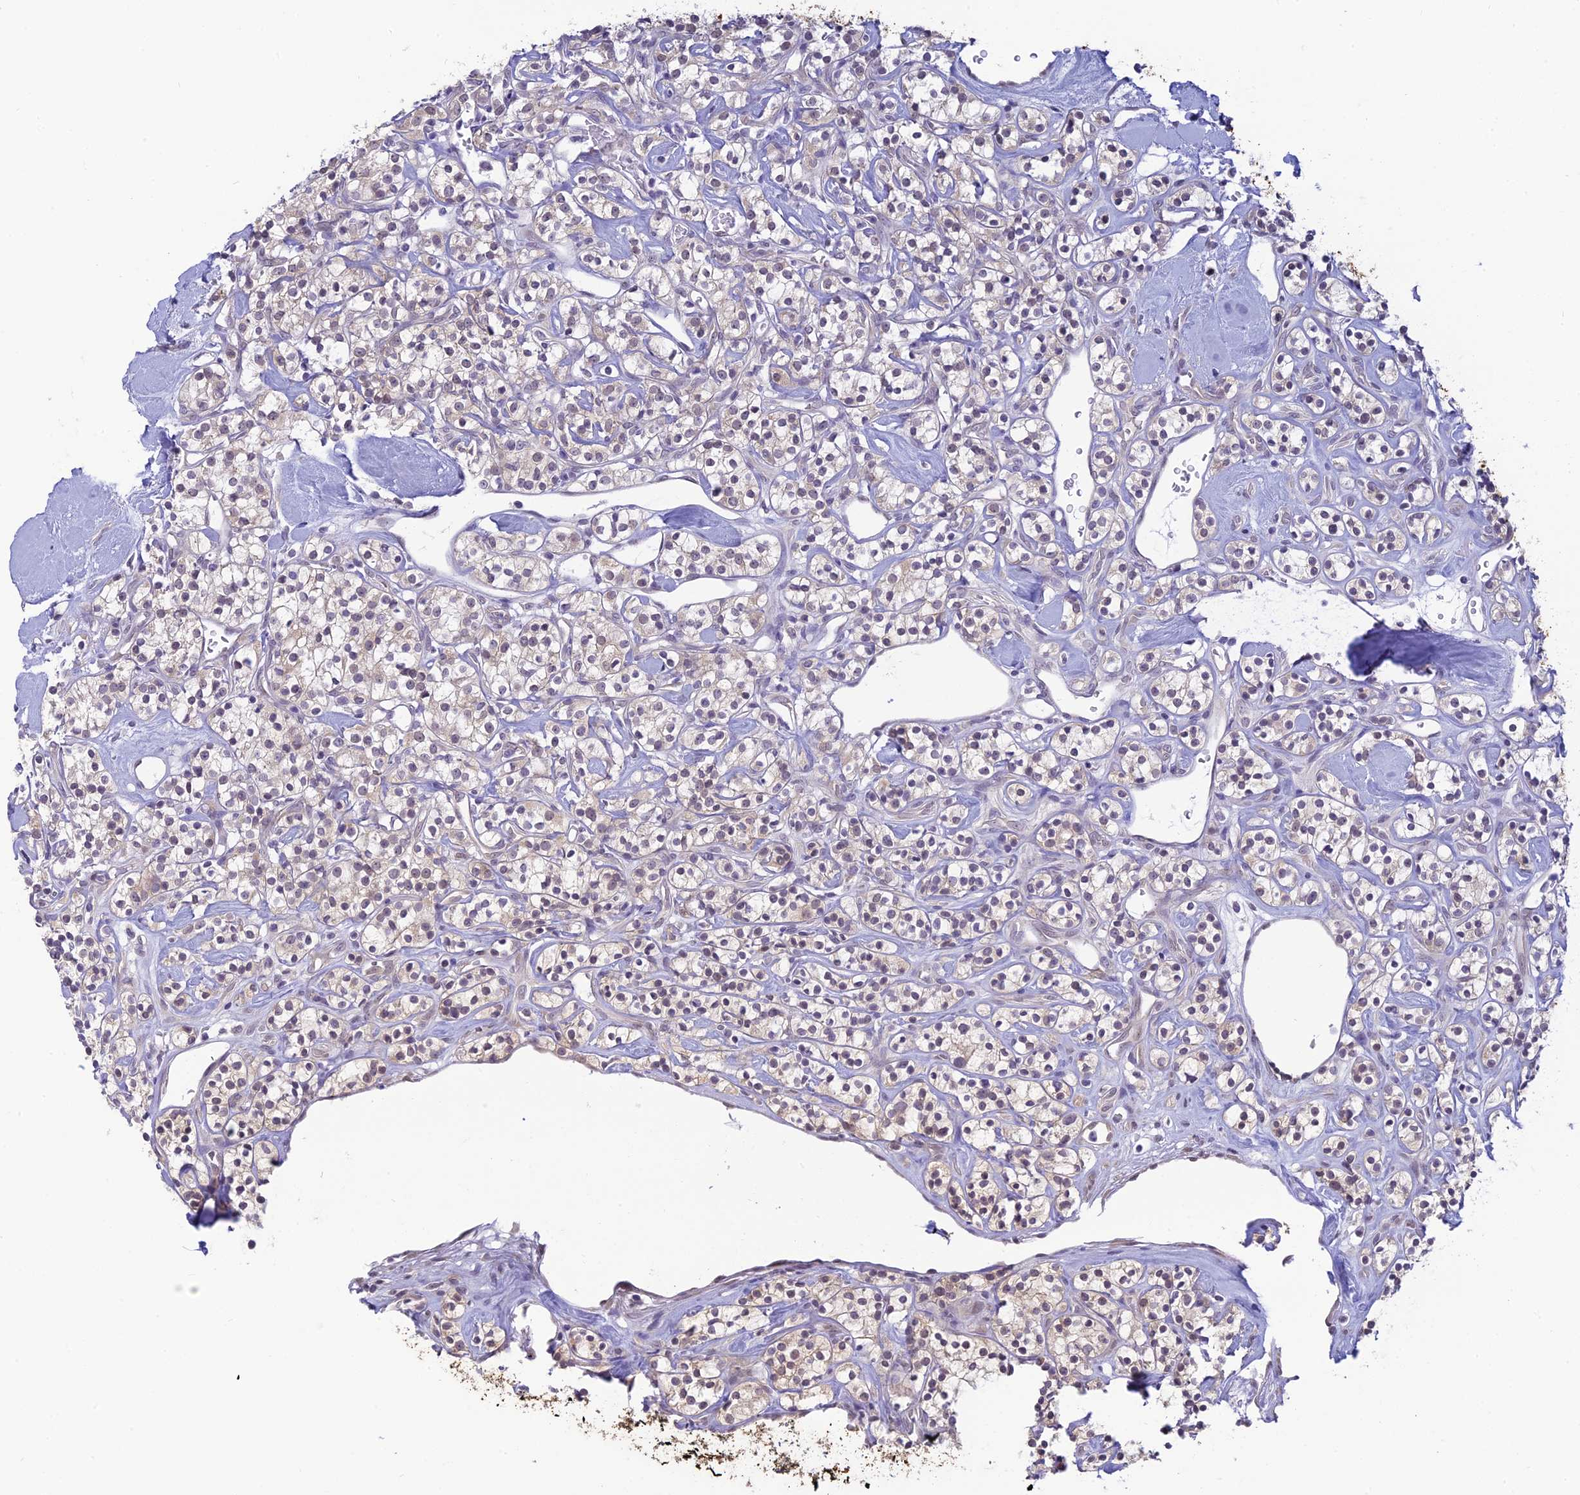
{"staining": {"intensity": "negative", "quantity": "none", "location": "none"}, "tissue": "renal cancer", "cell_type": "Tumor cells", "image_type": "cancer", "snomed": [{"axis": "morphology", "description": "Adenocarcinoma, NOS"}, {"axis": "topography", "description": "Kidney"}], "caption": "An immunohistochemistry micrograph of renal cancer (adenocarcinoma) is shown. There is no staining in tumor cells of renal cancer (adenocarcinoma).", "gene": "SKIC8", "patient": {"sex": "male", "age": 77}}